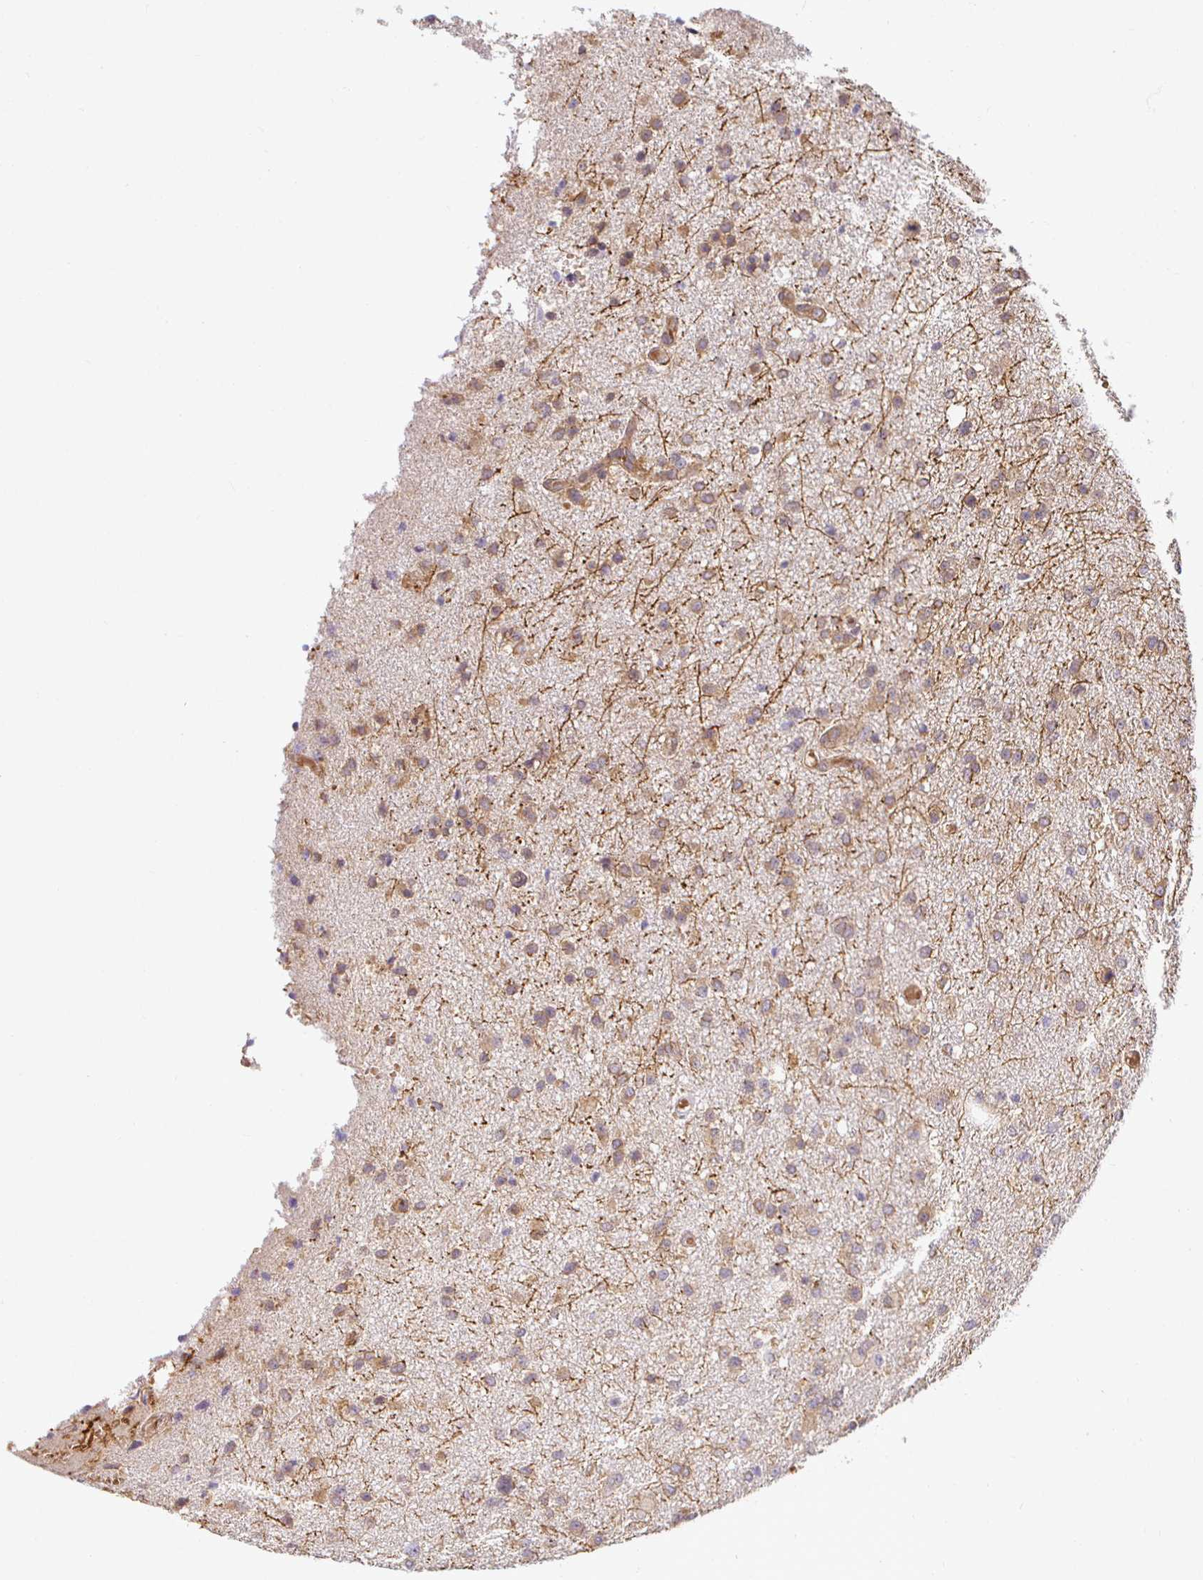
{"staining": {"intensity": "weak", "quantity": "25%-75%", "location": "cytoplasmic/membranous"}, "tissue": "glioma", "cell_type": "Tumor cells", "image_type": "cancer", "snomed": [{"axis": "morphology", "description": "Glioma, malignant, Low grade"}, {"axis": "topography", "description": "Brain"}], "caption": "About 25%-75% of tumor cells in human glioma reveal weak cytoplasmic/membranous protein positivity as visualized by brown immunohistochemical staining.", "gene": "IRAK1", "patient": {"sex": "male", "age": 26}}